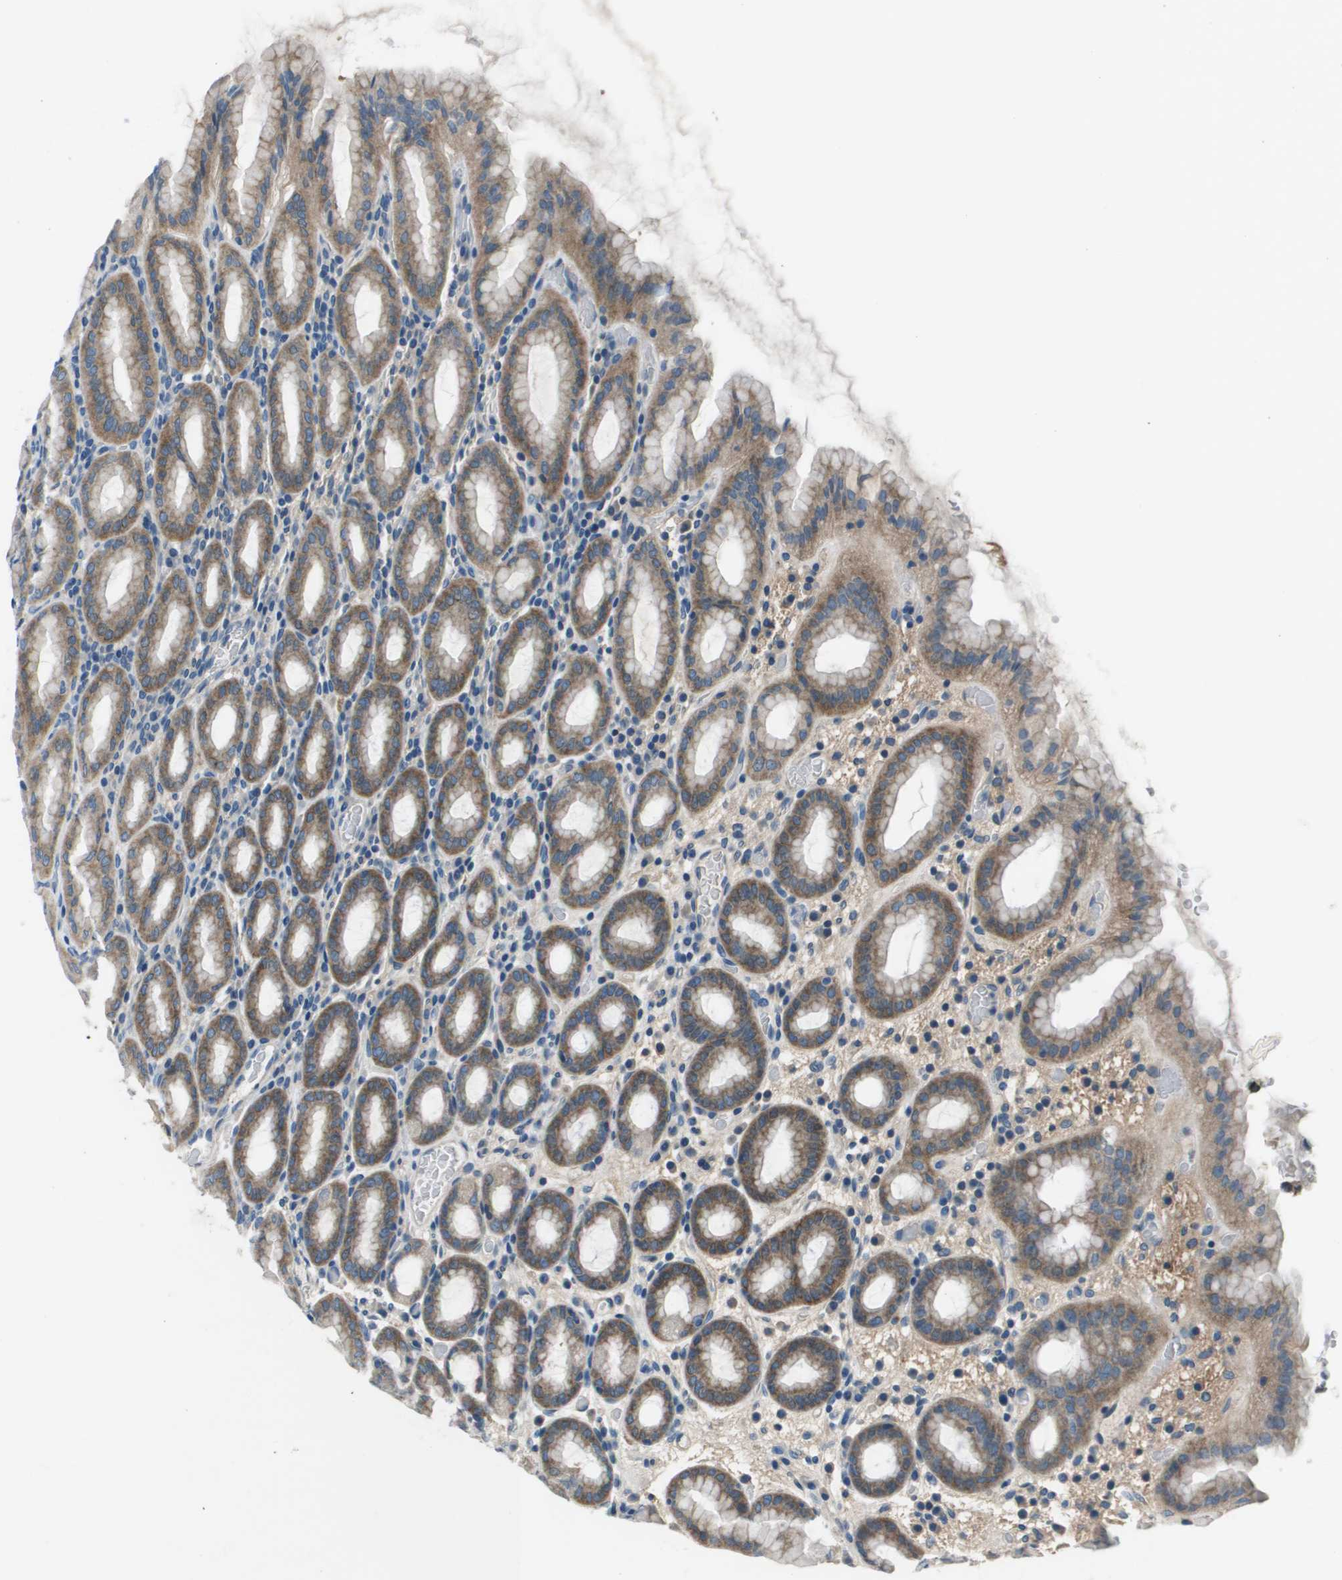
{"staining": {"intensity": "moderate", "quantity": "25%-75%", "location": "cytoplasmic/membranous"}, "tissue": "stomach", "cell_type": "Glandular cells", "image_type": "normal", "snomed": [{"axis": "morphology", "description": "Normal tissue, NOS"}, {"axis": "topography", "description": "Stomach, upper"}], "caption": "Immunohistochemistry (IHC) staining of unremarkable stomach, which exhibits medium levels of moderate cytoplasmic/membranous expression in about 25%-75% of glandular cells indicating moderate cytoplasmic/membranous protein expression. The staining was performed using DAB (3,3'-diaminobenzidine) (brown) for protein detection and nuclei were counterstained in hematoxylin (blue).", "gene": "PCOLCE", "patient": {"sex": "male", "age": 68}}